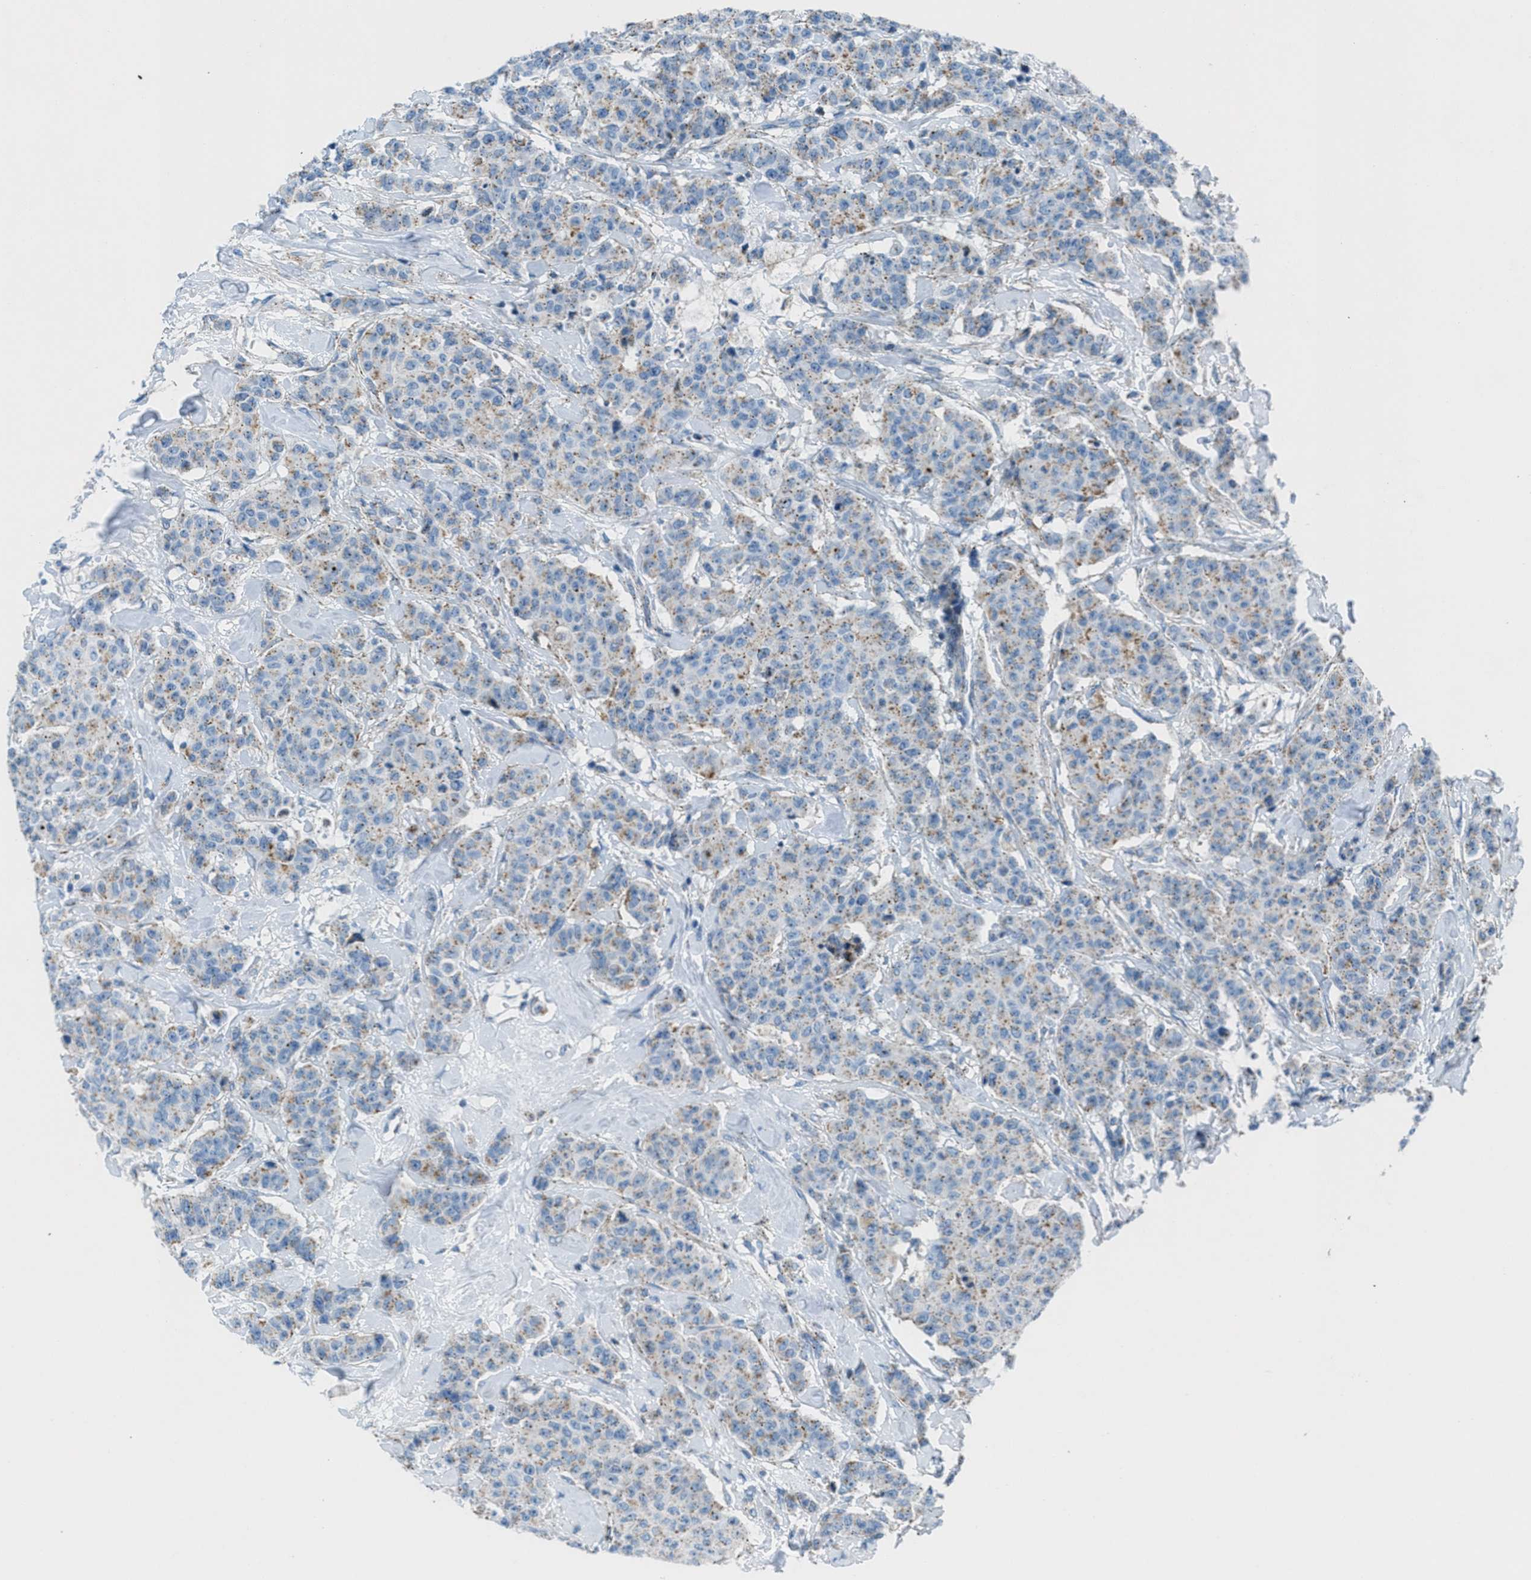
{"staining": {"intensity": "weak", "quantity": ">75%", "location": "cytoplasmic/membranous"}, "tissue": "breast cancer", "cell_type": "Tumor cells", "image_type": "cancer", "snomed": [{"axis": "morphology", "description": "Normal tissue, NOS"}, {"axis": "morphology", "description": "Duct carcinoma"}, {"axis": "topography", "description": "Breast"}], "caption": "A histopathology image showing weak cytoplasmic/membranous positivity in about >75% of tumor cells in infiltrating ductal carcinoma (breast), as visualized by brown immunohistochemical staining.", "gene": "MFSD13A", "patient": {"sex": "female", "age": 40}}